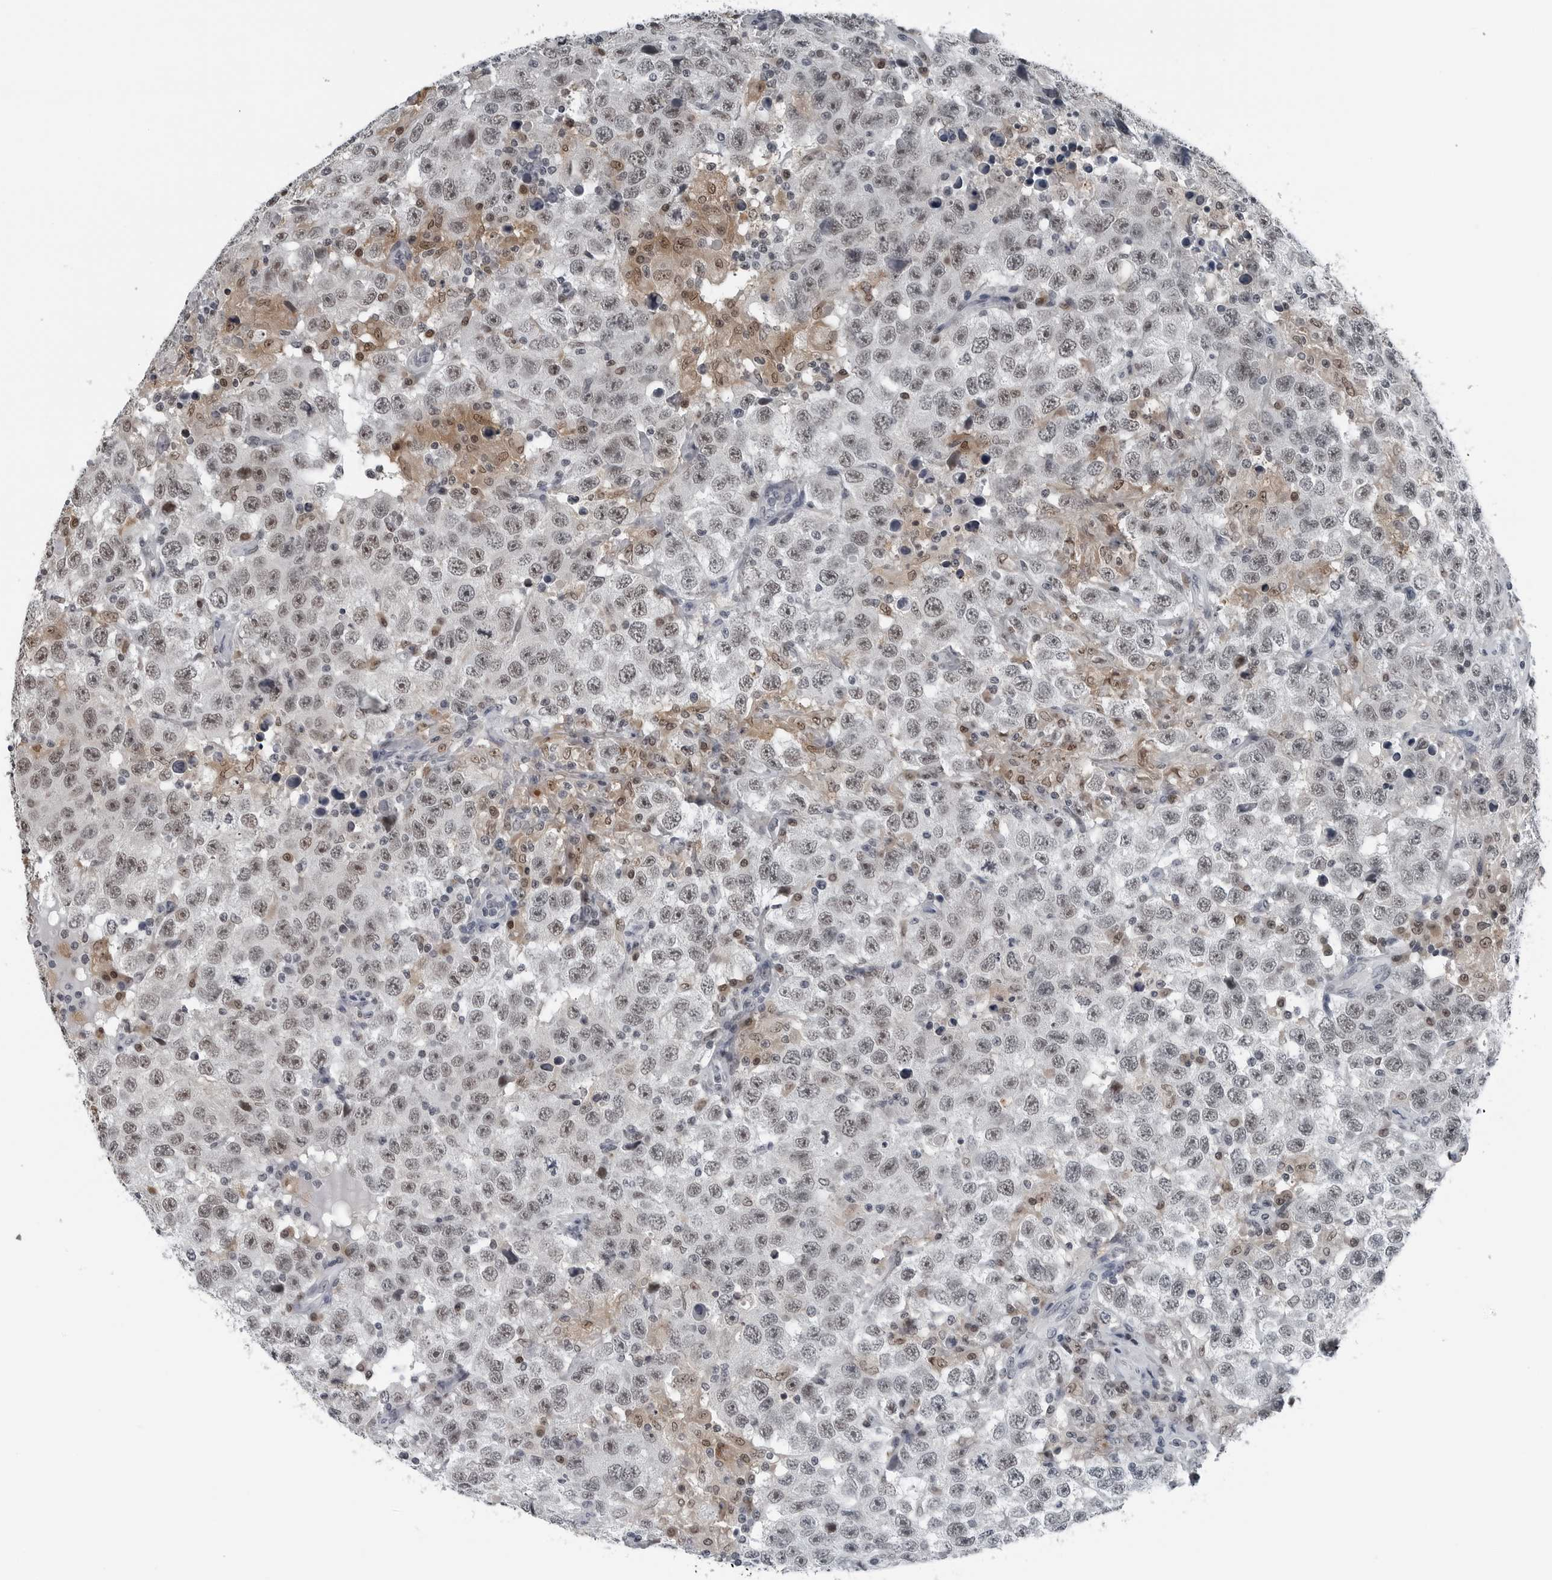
{"staining": {"intensity": "moderate", "quantity": "25%-75%", "location": "nuclear"}, "tissue": "testis cancer", "cell_type": "Tumor cells", "image_type": "cancer", "snomed": [{"axis": "morphology", "description": "Seminoma, NOS"}, {"axis": "topography", "description": "Testis"}], "caption": "A photomicrograph showing moderate nuclear staining in about 25%-75% of tumor cells in seminoma (testis), as visualized by brown immunohistochemical staining.", "gene": "AKR1A1", "patient": {"sex": "male", "age": 41}}